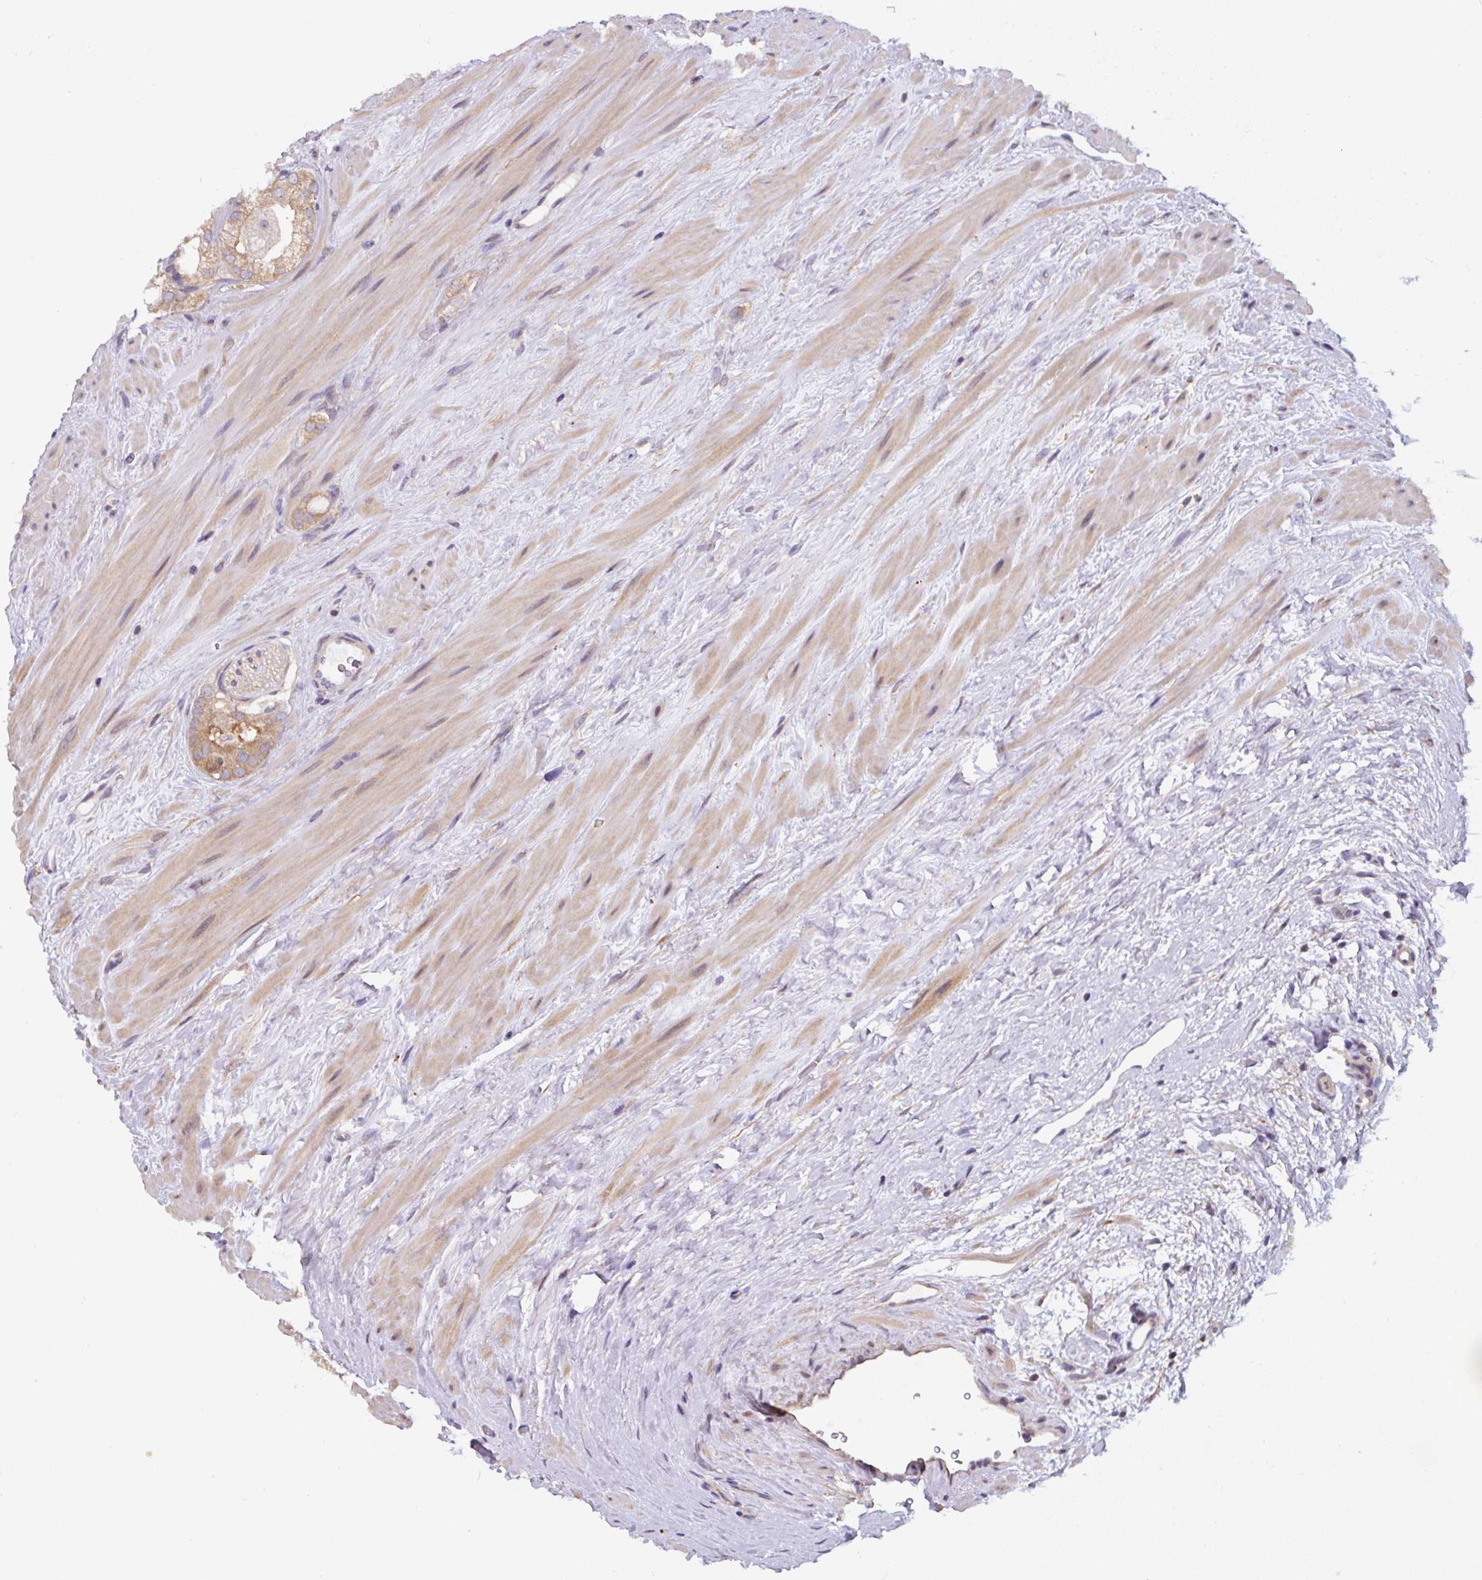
{"staining": {"intensity": "moderate", "quantity": ">75%", "location": "cytoplasmic/membranous"}, "tissue": "prostate cancer", "cell_type": "Tumor cells", "image_type": "cancer", "snomed": [{"axis": "morphology", "description": "Adenocarcinoma, High grade"}, {"axis": "topography", "description": "Prostate"}], "caption": "Prostate cancer (adenocarcinoma (high-grade)) stained with a protein marker shows moderate staining in tumor cells.", "gene": "ST13", "patient": {"sex": "male", "age": 68}}